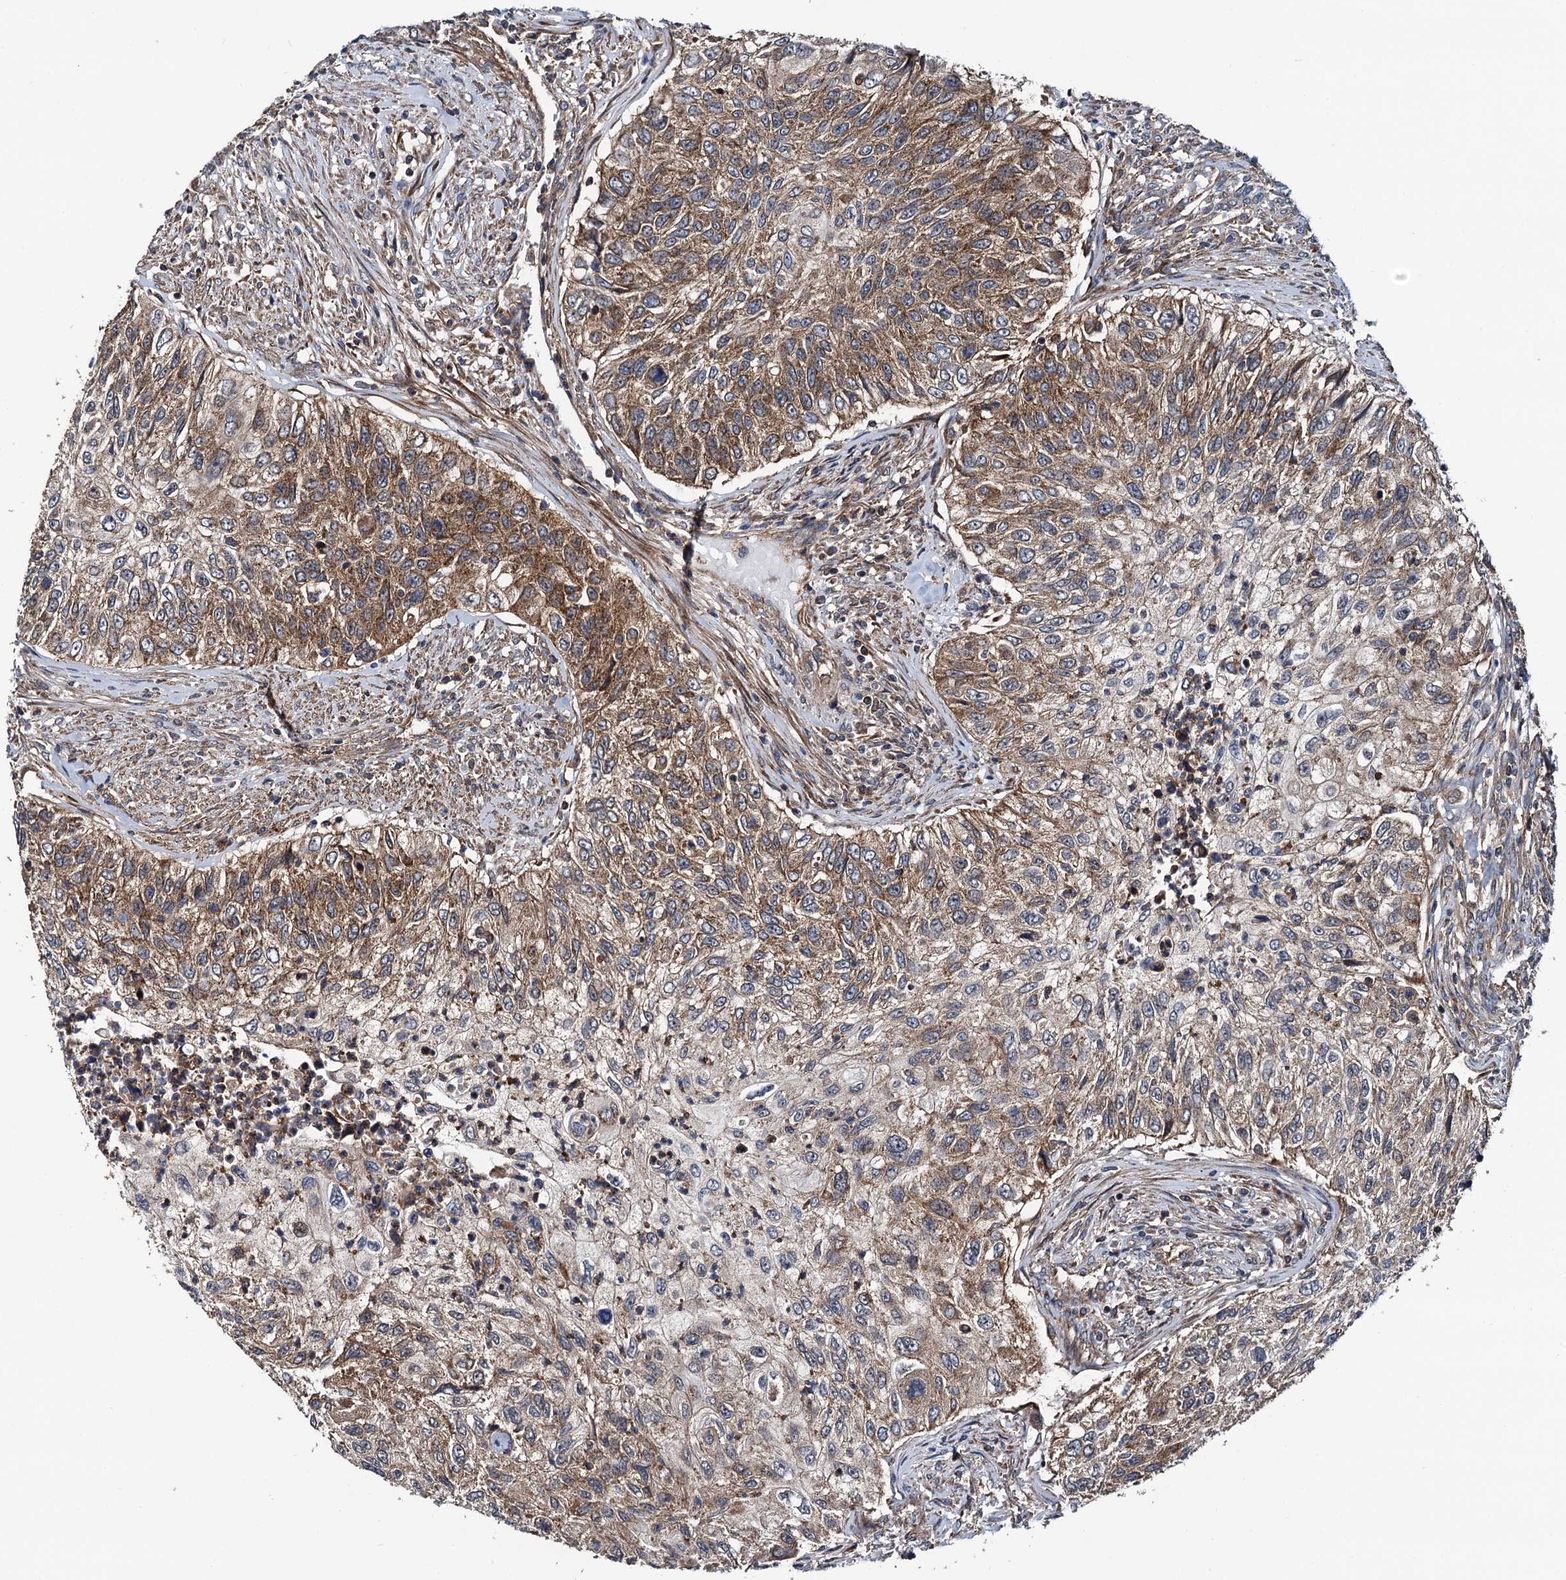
{"staining": {"intensity": "moderate", "quantity": ">75%", "location": "cytoplasmic/membranous"}, "tissue": "urothelial cancer", "cell_type": "Tumor cells", "image_type": "cancer", "snomed": [{"axis": "morphology", "description": "Urothelial carcinoma, High grade"}, {"axis": "topography", "description": "Urinary bladder"}], "caption": "The immunohistochemical stain highlights moderate cytoplasmic/membranous expression in tumor cells of urothelial cancer tissue.", "gene": "NEK1", "patient": {"sex": "female", "age": 60}}